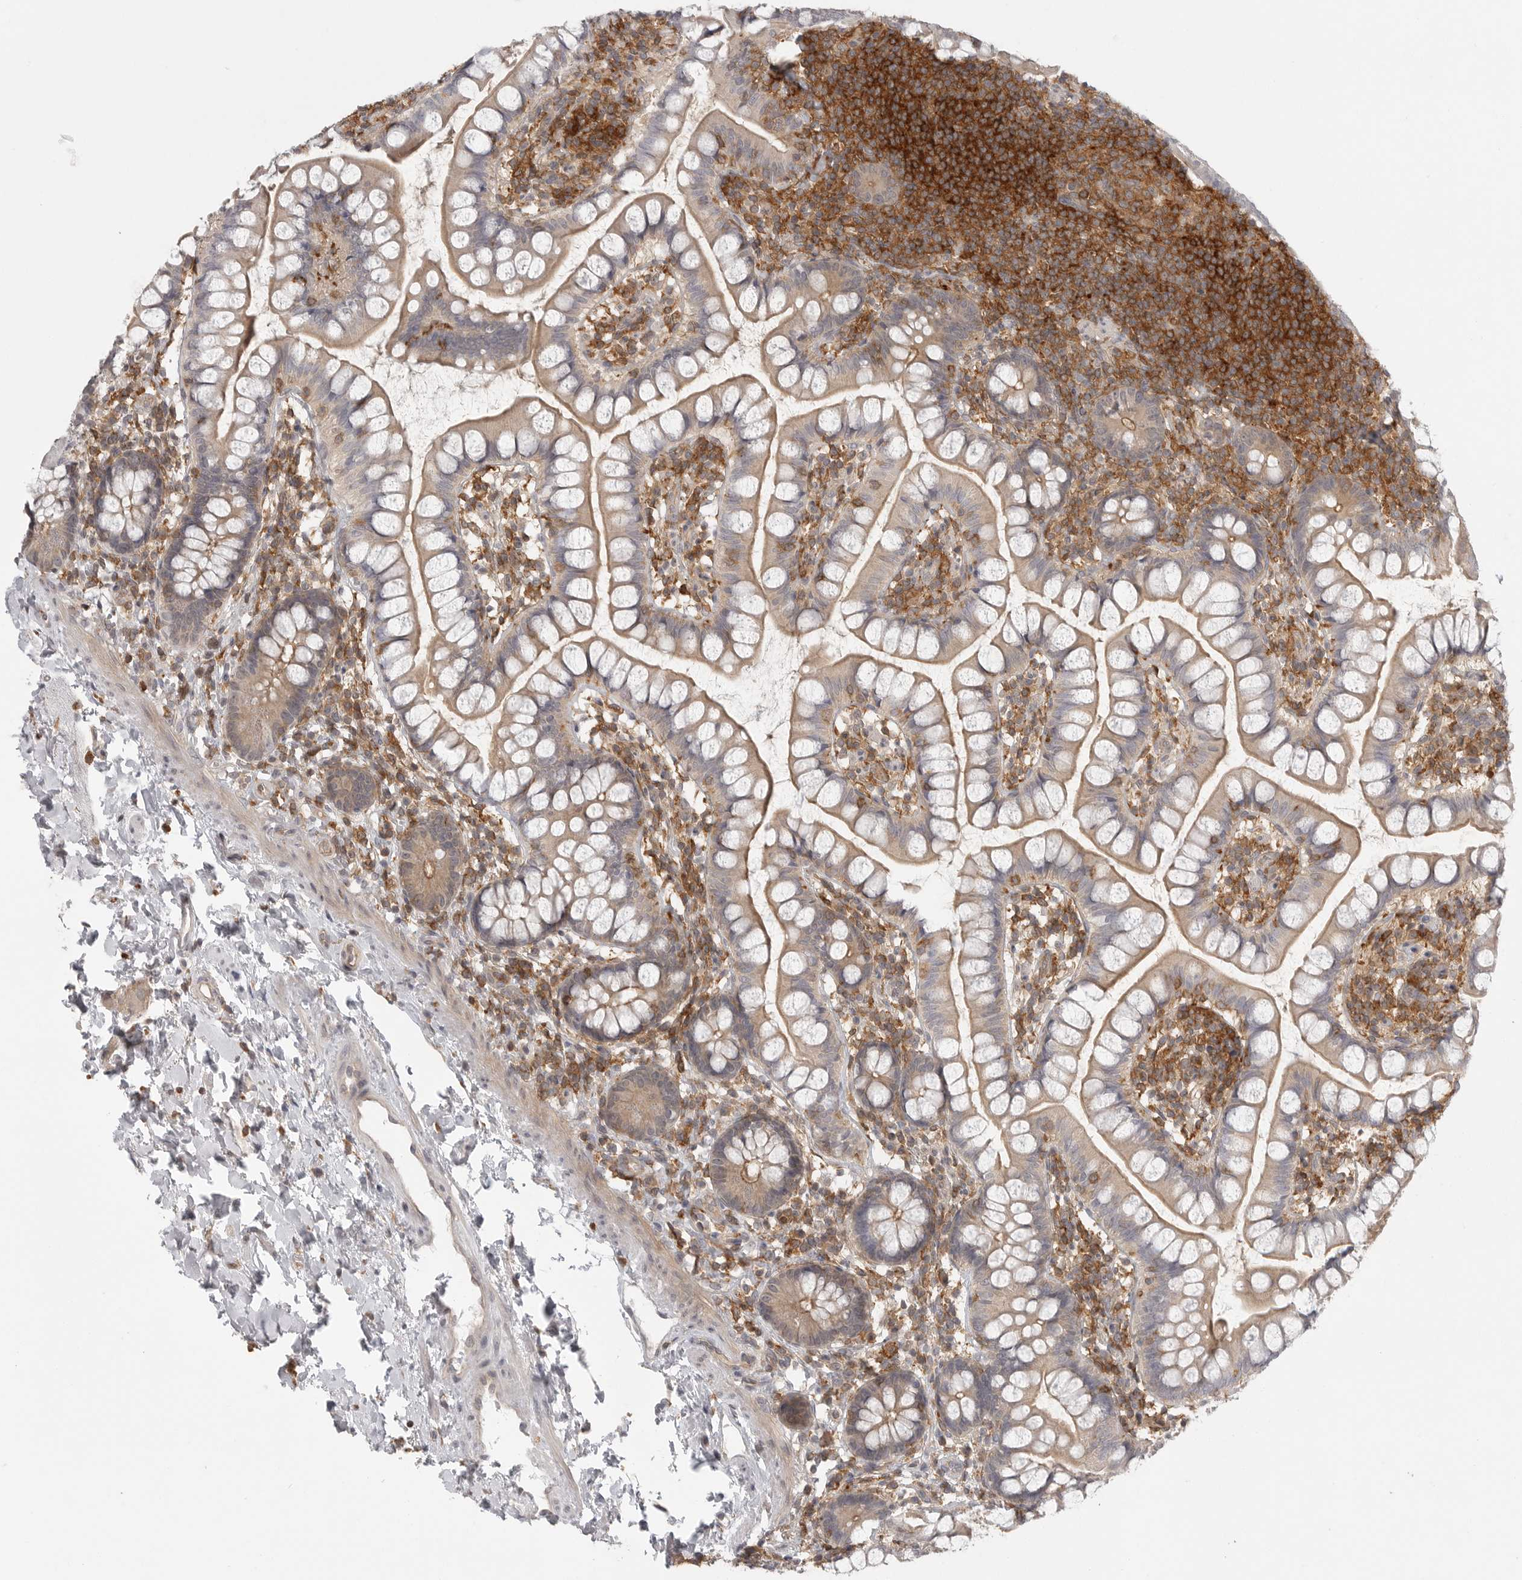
{"staining": {"intensity": "weak", "quantity": "25%-75%", "location": "cytoplasmic/membranous"}, "tissue": "small intestine", "cell_type": "Glandular cells", "image_type": "normal", "snomed": [{"axis": "morphology", "description": "Normal tissue, NOS"}, {"axis": "topography", "description": "Small intestine"}], "caption": "A micrograph showing weak cytoplasmic/membranous expression in approximately 25%-75% of glandular cells in unremarkable small intestine, as visualized by brown immunohistochemical staining.", "gene": "DBNL", "patient": {"sex": "female", "age": 84}}